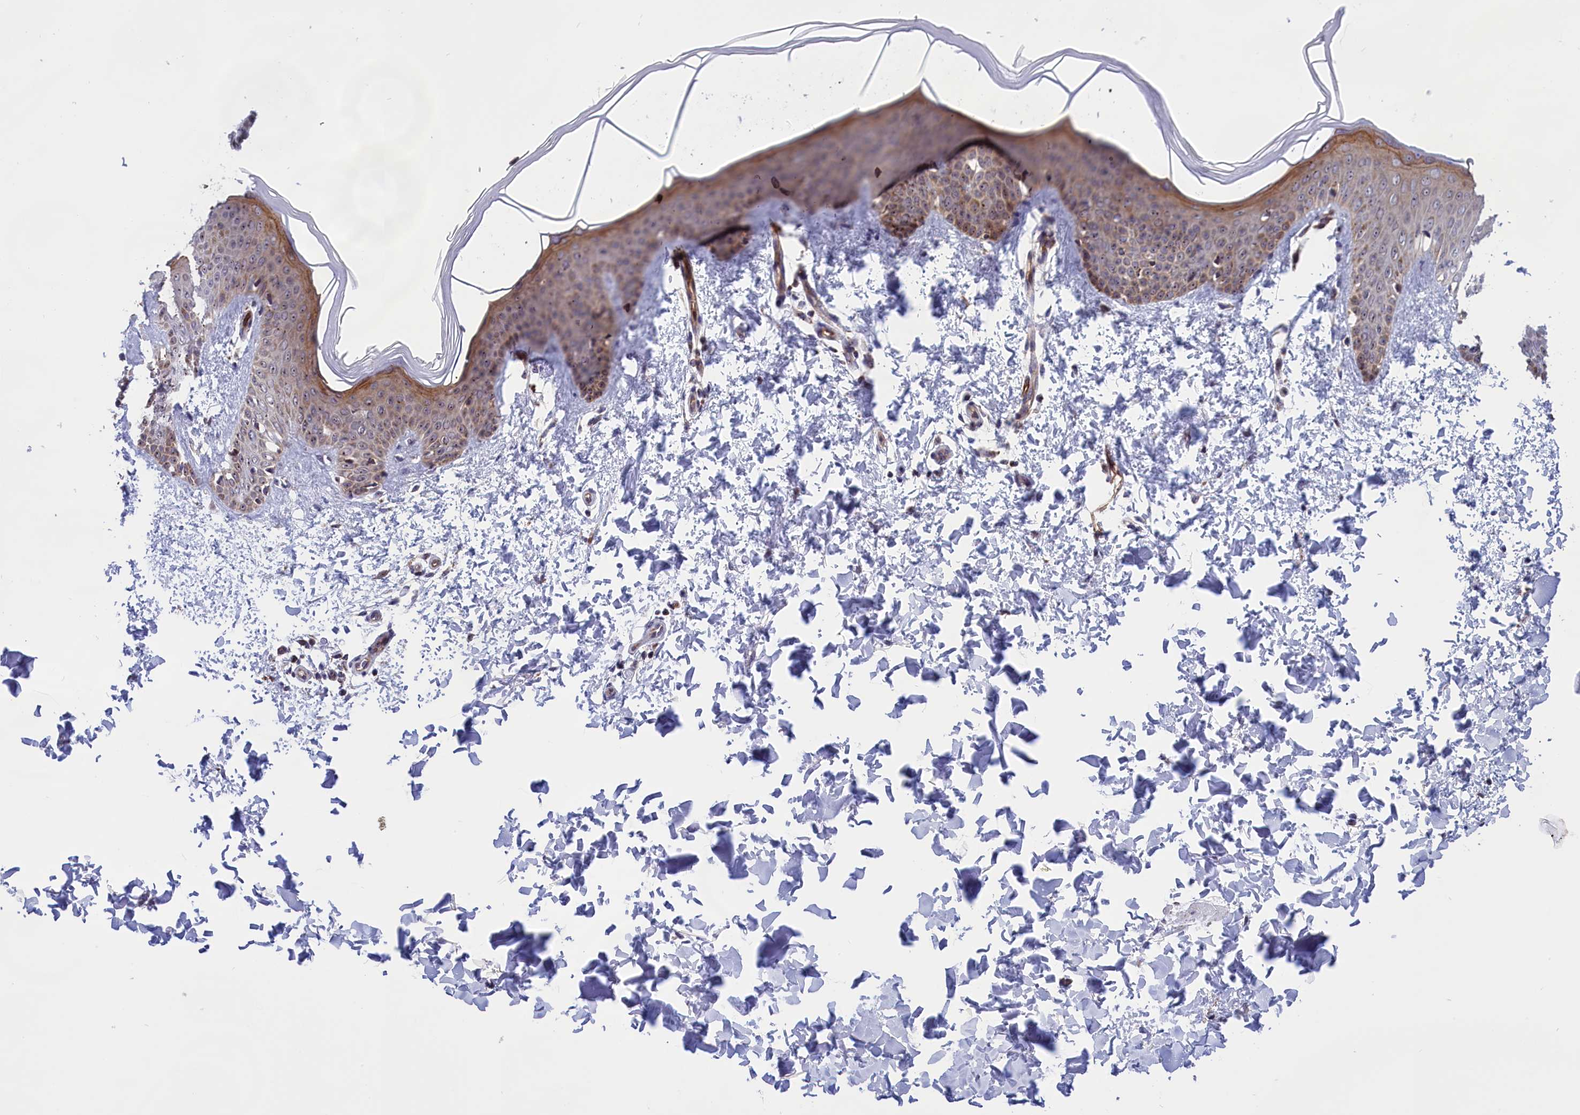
{"staining": {"intensity": "negative", "quantity": "none", "location": "none"}, "tissue": "skin", "cell_type": "Fibroblasts", "image_type": "normal", "snomed": [{"axis": "morphology", "description": "Normal tissue, NOS"}, {"axis": "topography", "description": "Skin"}], "caption": "Immunohistochemistry (IHC) histopathology image of normal skin: skin stained with DAB shows no significant protein staining in fibroblasts. (DAB (3,3'-diaminobenzidine) immunohistochemistry with hematoxylin counter stain).", "gene": "MPND", "patient": {"sex": "male", "age": 36}}